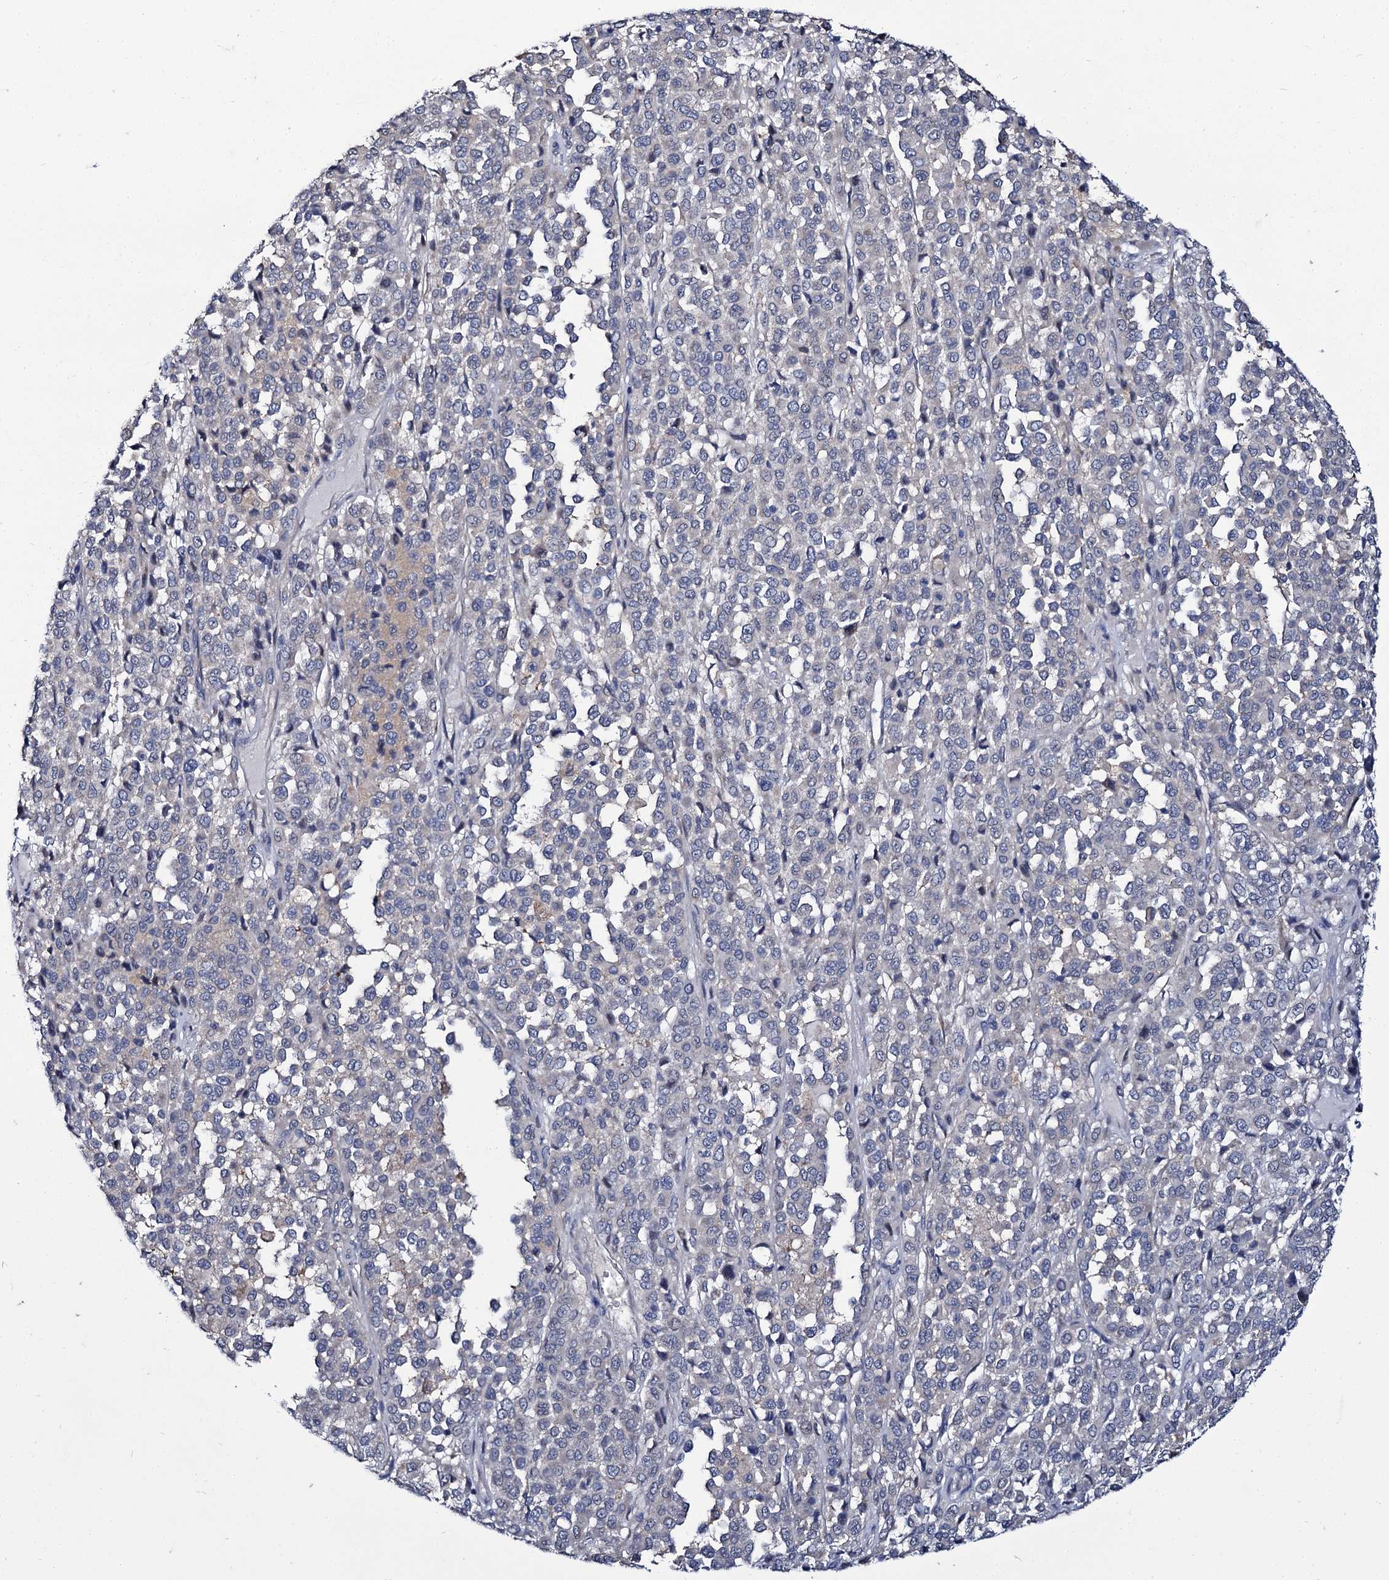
{"staining": {"intensity": "negative", "quantity": "none", "location": "none"}, "tissue": "melanoma", "cell_type": "Tumor cells", "image_type": "cancer", "snomed": [{"axis": "morphology", "description": "Malignant melanoma, Metastatic site"}, {"axis": "topography", "description": "Pancreas"}], "caption": "Protein analysis of malignant melanoma (metastatic site) demonstrates no significant staining in tumor cells. Nuclei are stained in blue.", "gene": "PANX2", "patient": {"sex": "female", "age": 30}}